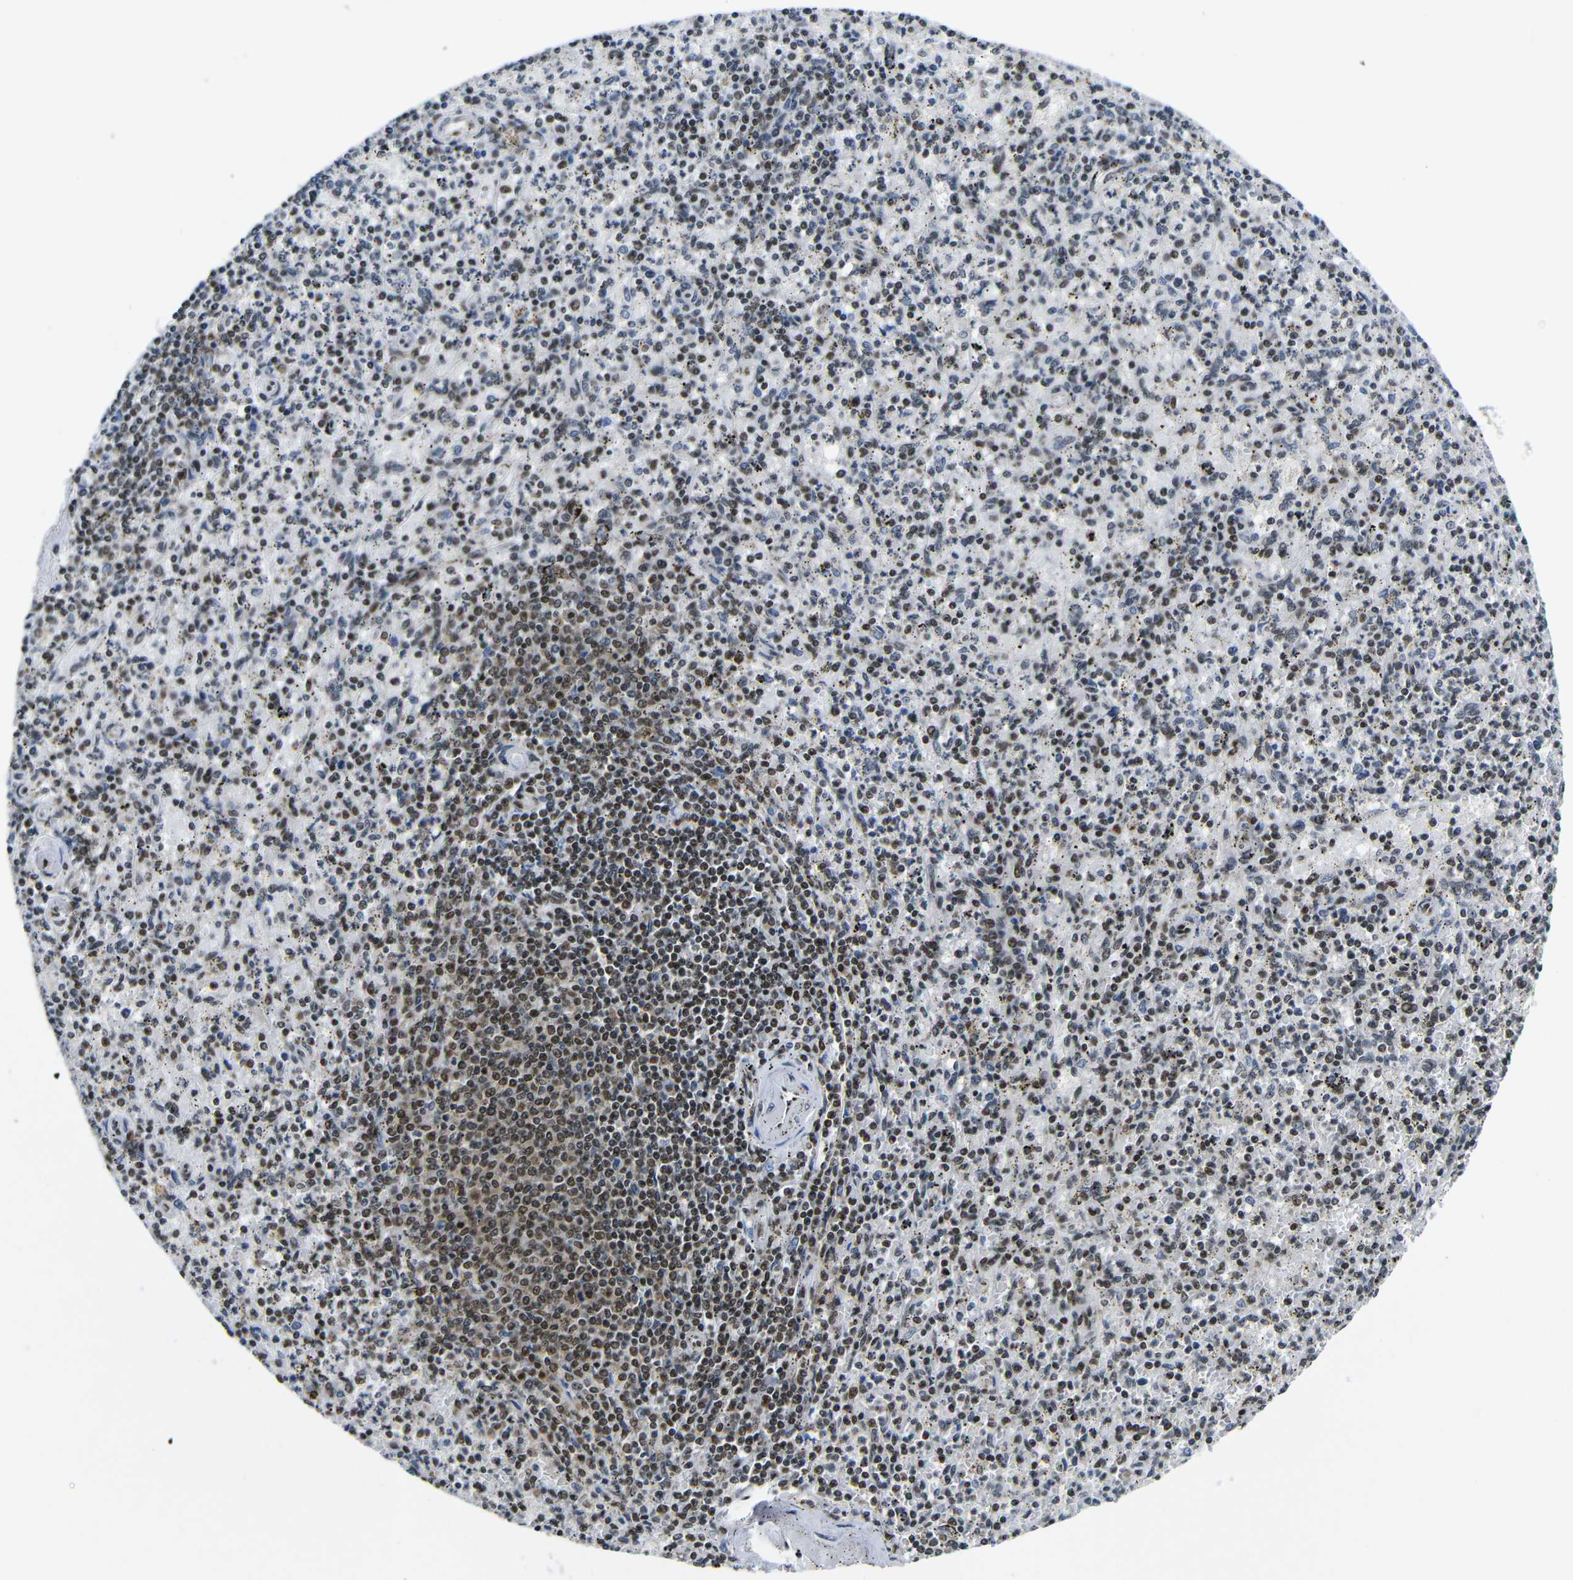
{"staining": {"intensity": "moderate", "quantity": ">75%", "location": "nuclear"}, "tissue": "spleen", "cell_type": "Cells in red pulp", "image_type": "normal", "snomed": [{"axis": "morphology", "description": "Normal tissue, NOS"}, {"axis": "topography", "description": "Spleen"}], "caption": "This histopathology image exhibits immunohistochemistry staining of unremarkable human spleen, with medium moderate nuclear expression in about >75% of cells in red pulp.", "gene": "PTBP1", "patient": {"sex": "male", "age": 72}}